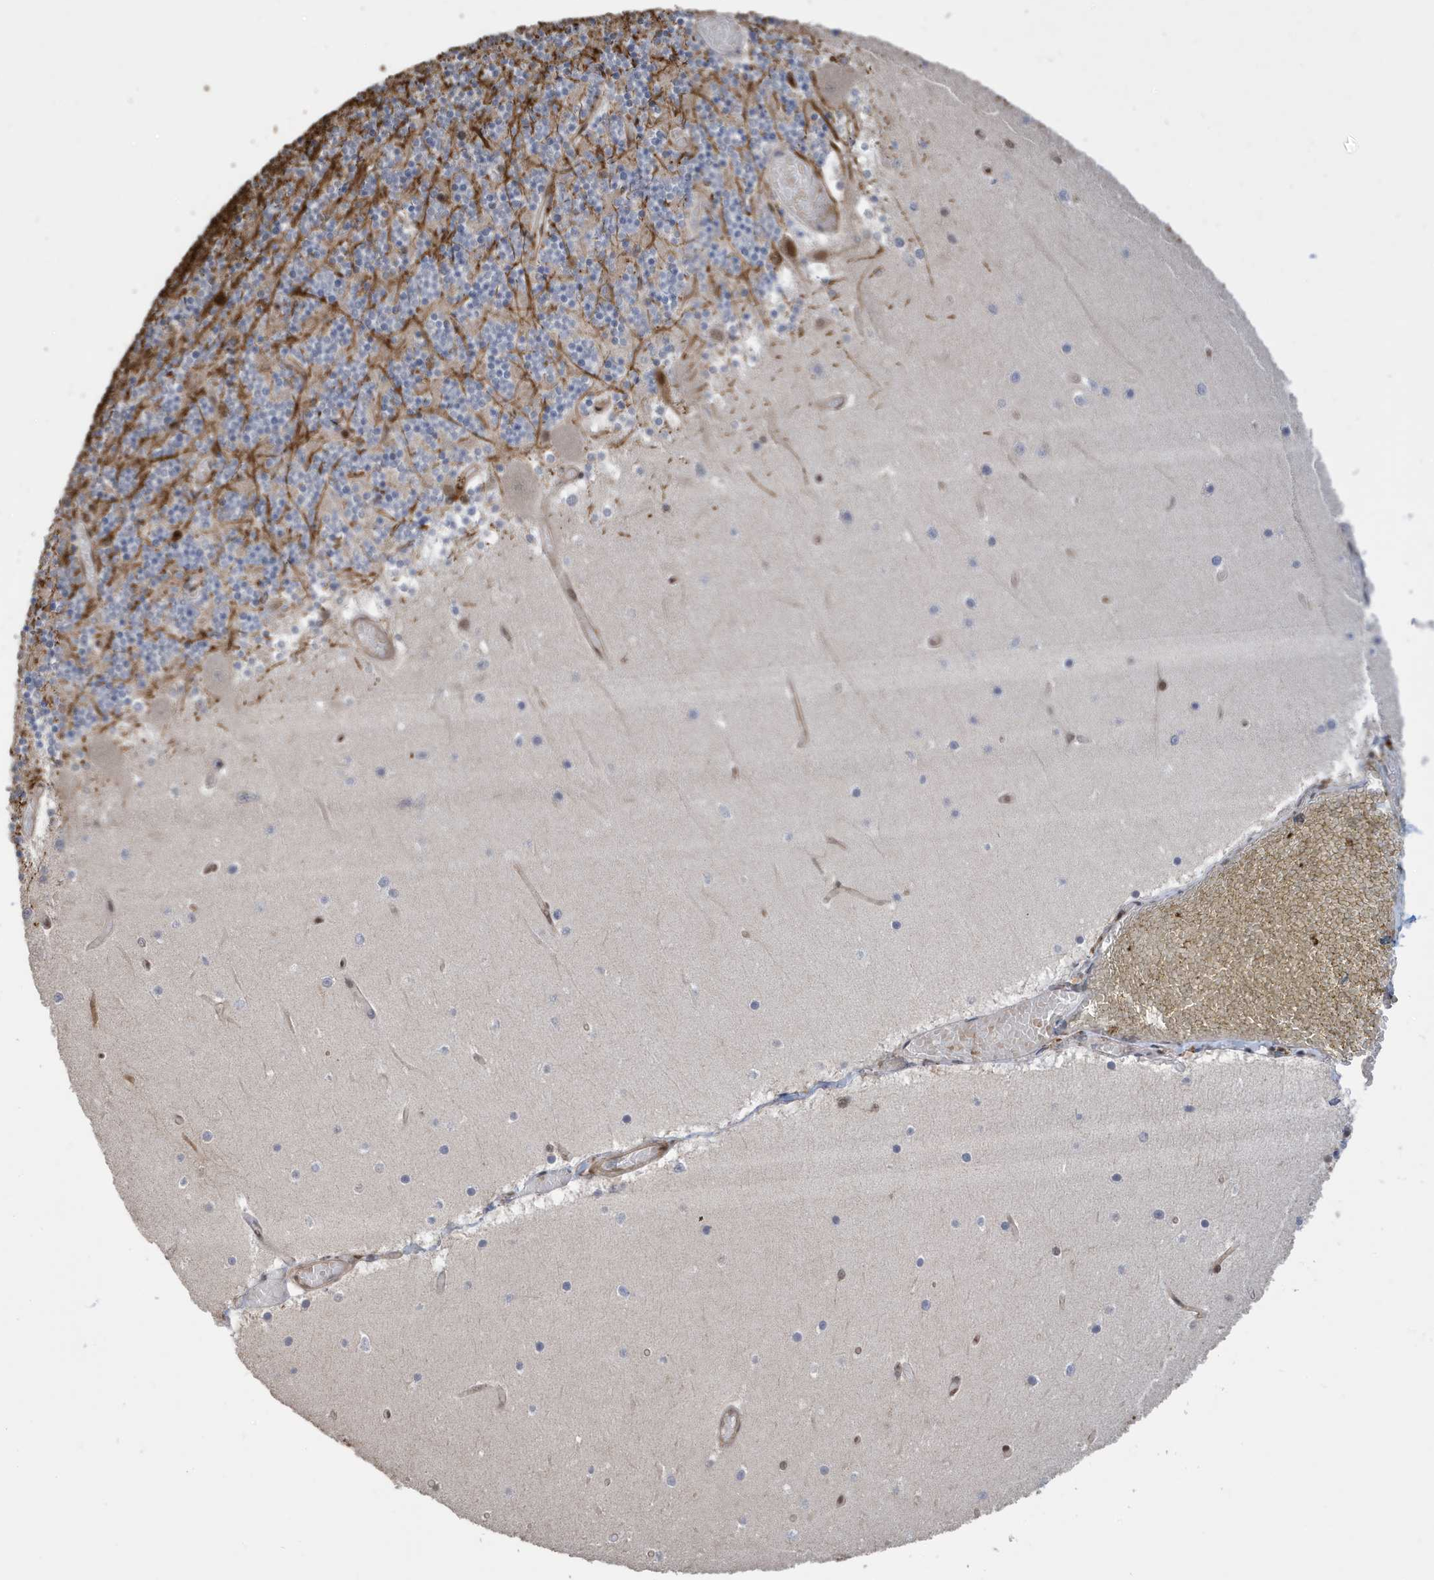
{"staining": {"intensity": "moderate", "quantity": "25%-75%", "location": "cytoplasmic/membranous"}, "tissue": "cerebellum", "cell_type": "Cells in granular layer", "image_type": "normal", "snomed": [{"axis": "morphology", "description": "Normal tissue, NOS"}, {"axis": "topography", "description": "Cerebellum"}], "caption": "Protein staining of normal cerebellum displays moderate cytoplasmic/membranous positivity in about 25%-75% of cells in granular layer.", "gene": "UBQLN1", "patient": {"sex": "female", "age": 28}}